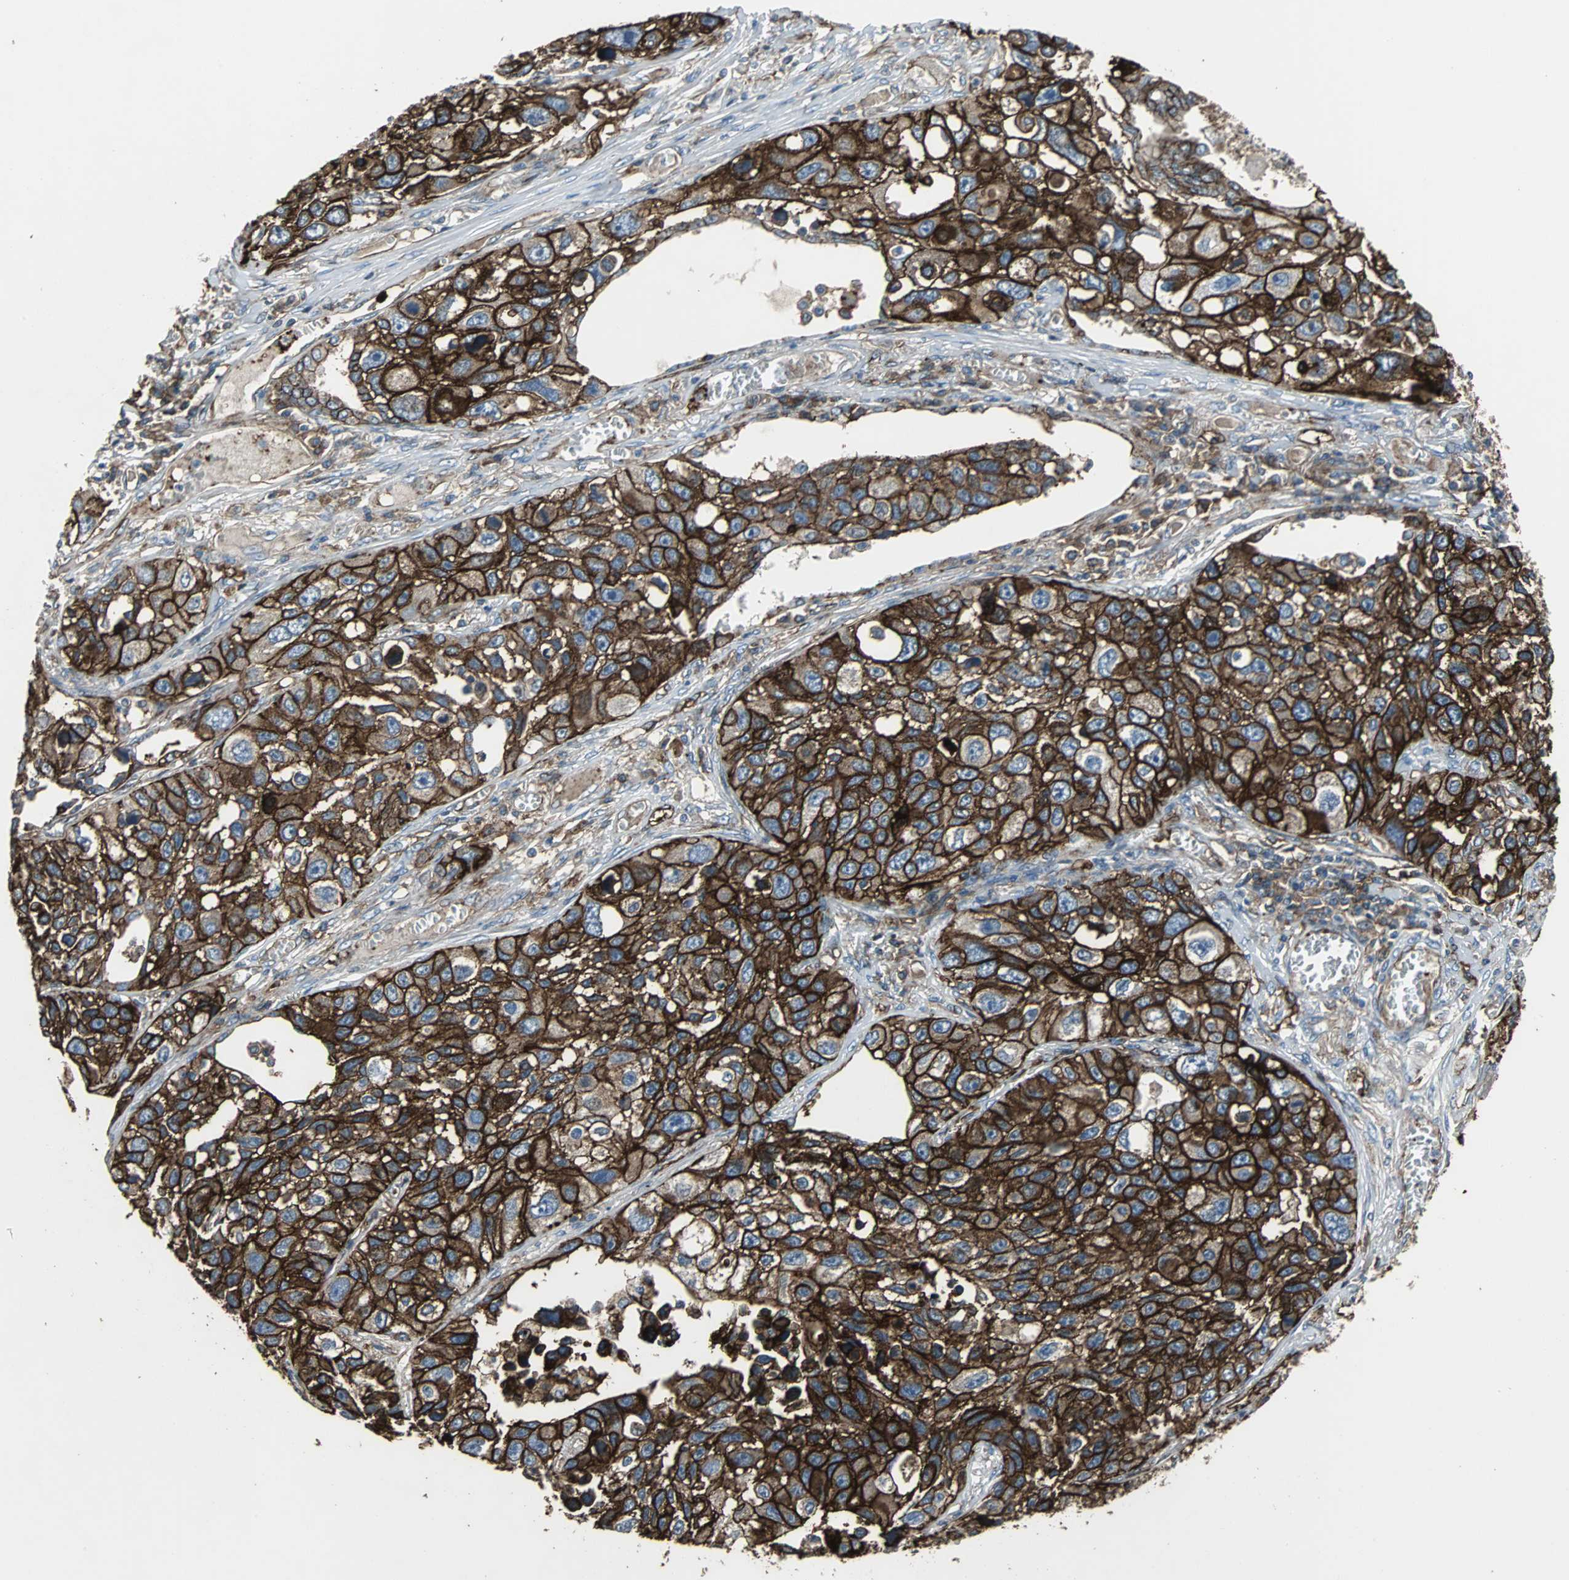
{"staining": {"intensity": "strong", "quantity": ">75%", "location": "cytoplasmic/membranous"}, "tissue": "lung cancer", "cell_type": "Tumor cells", "image_type": "cancer", "snomed": [{"axis": "morphology", "description": "Squamous cell carcinoma, NOS"}, {"axis": "topography", "description": "Lung"}], "caption": "A brown stain highlights strong cytoplasmic/membranous expression of a protein in human squamous cell carcinoma (lung) tumor cells.", "gene": "F11R", "patient": {"sex": "male", "age": 71}}